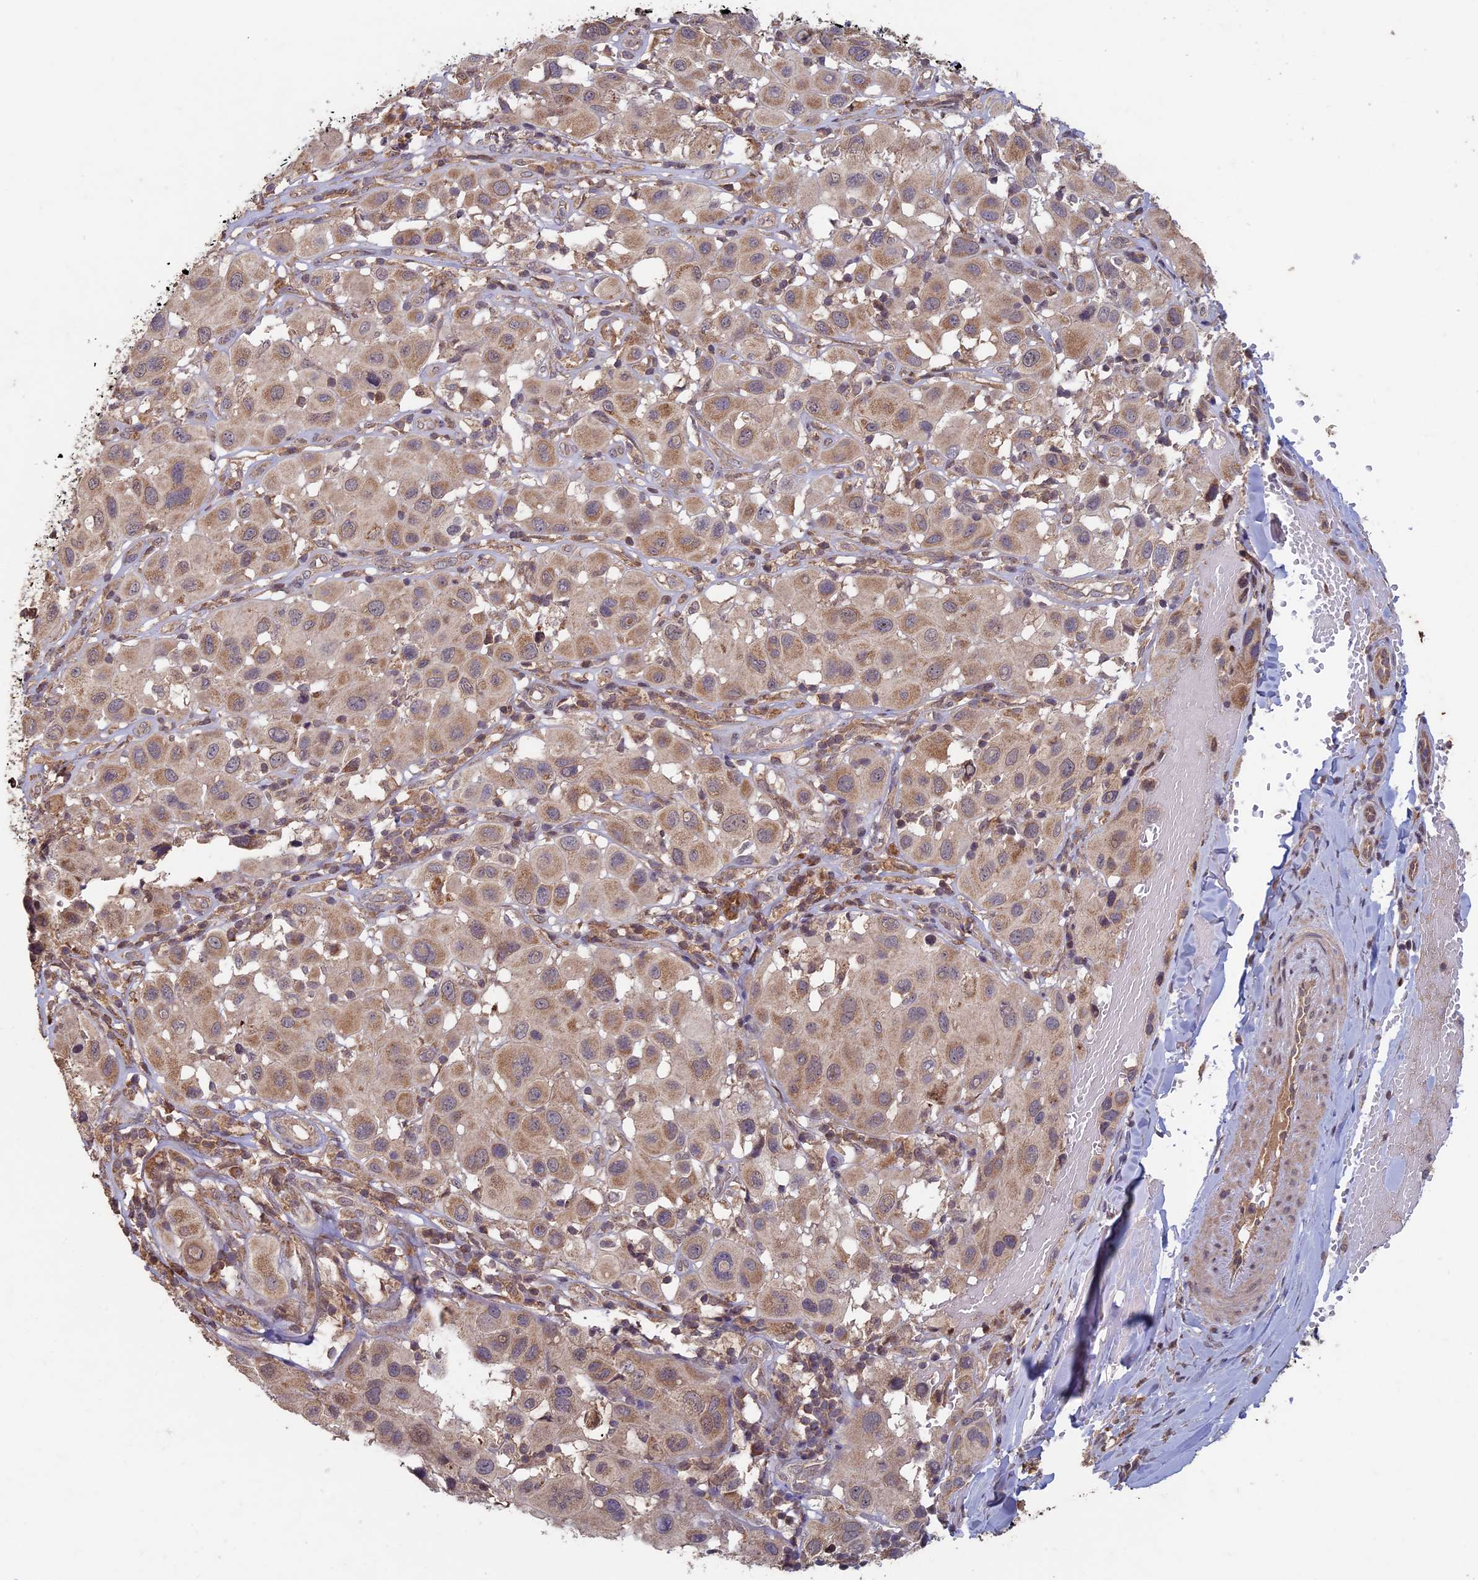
{"staining": {"intensity": "moderate", "quantity": ">75%", "location": "cytoplasmic/membranous"}, "tissue": "melanoma", "cell_type": "Tumor cells", "image_type": "cancer", "snomed": [{"axis": "morphology", "description": "Malignant melanoma, Metastatic site"}, {"axis": "topography", "description": "Skin"}], "caption": "Melanoma stained with a protein marker shows moderate staining in tumor cells.", "gene": "RCCD1", "patient": {"sex": "male", "age": 41}}